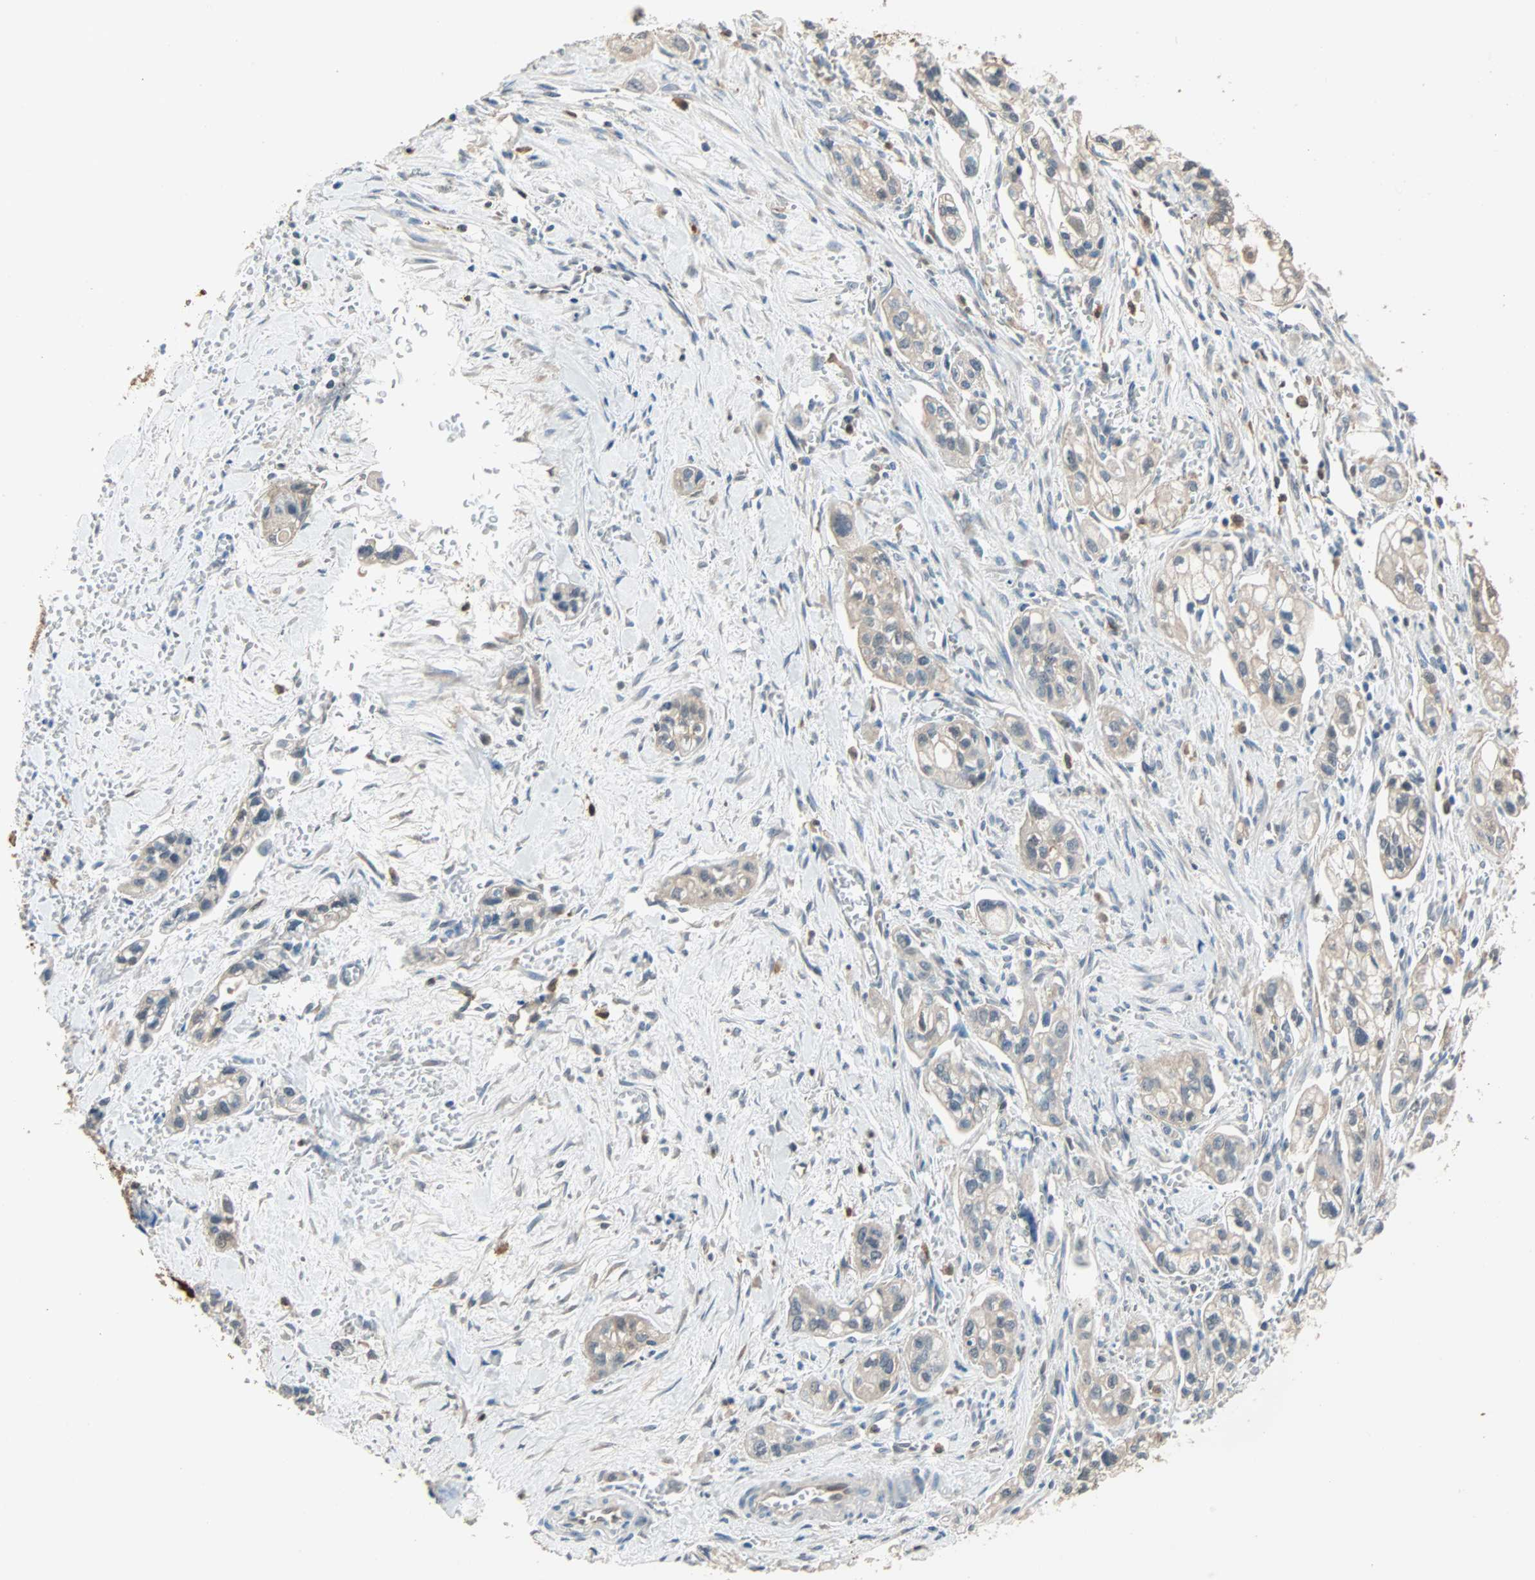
{"staining": {"intensity": "negative", "quantity": "none", "location": "none"}, "tissue": "pancreatic cancer", "cell_type": "Tumor cells", "image_type": "cancer", "snomed": [{"axis": "morphology", "description": "Adenocarcinoma, NOS"}, {"axis": "topography", "description": "Pancreas"}], "caption": "The micrograph demonstrates no staining of tumor cells in adenocarcinoma (pancreatic).", "gene": "PRDX1", "patient": {"sex": "male", "age": 74}}